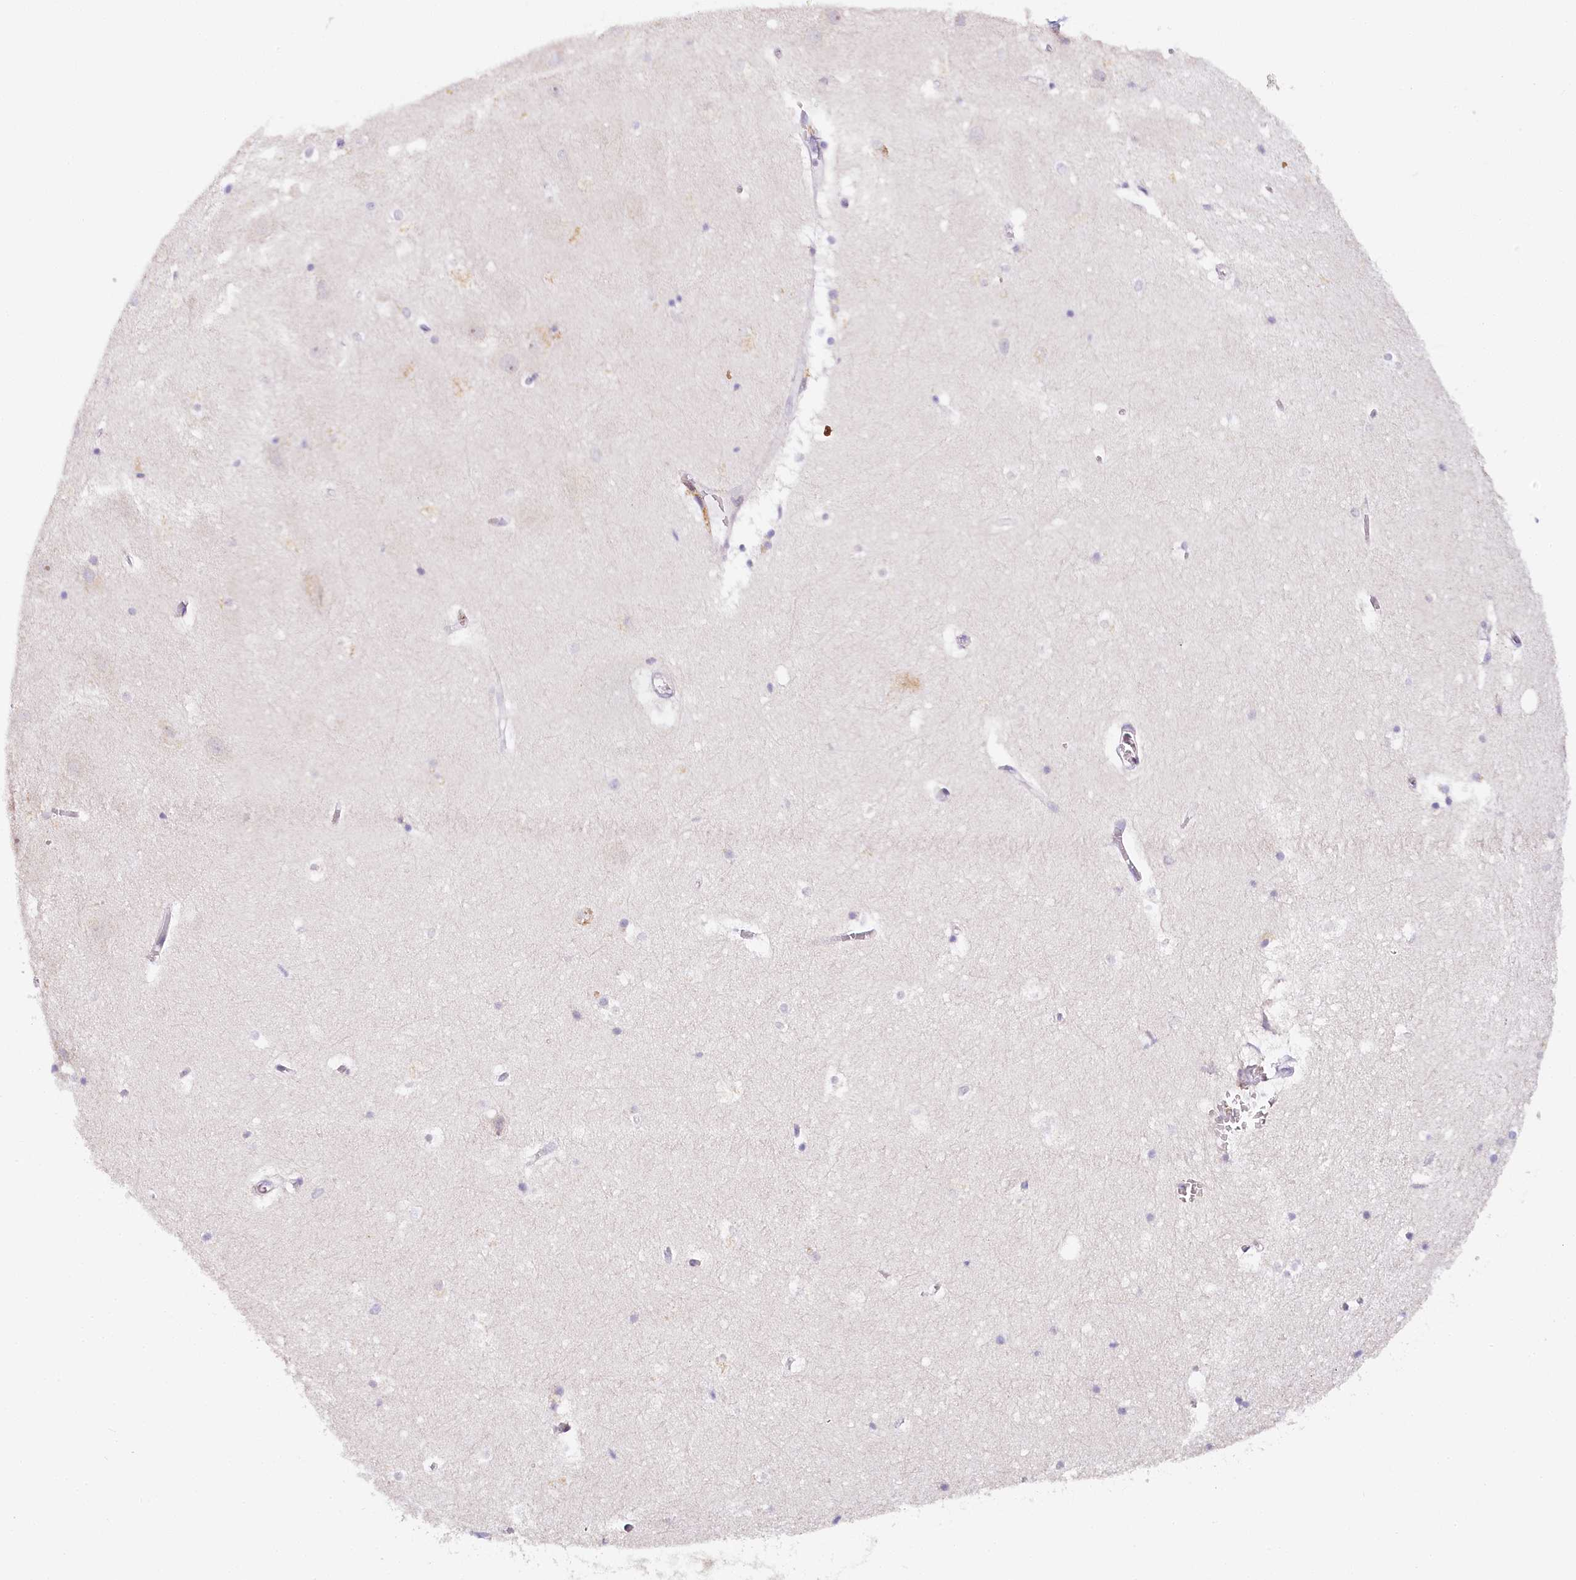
{"staining": {"intensity": "weak", "quantity": "<25%", "location": "cytoplasmic/membranous"}, "tissue": "hippocampus", "cell_type": "Glial cells", "image_type": "normal", "snomed": [{"axis": "morphology", "description": "Normal tissue, NOS"}, {"axis": "topography", "description": "Hippocampus"}], "caption": "Image shows no significant protein positivity in glial cells of normal hippocampus. (Brightfield microscopy of DAB (3,3'-diaminobenzidine) IHC at high magnification).", "gene": "TP53", "patient": {"sex": "female", "age": 52}}